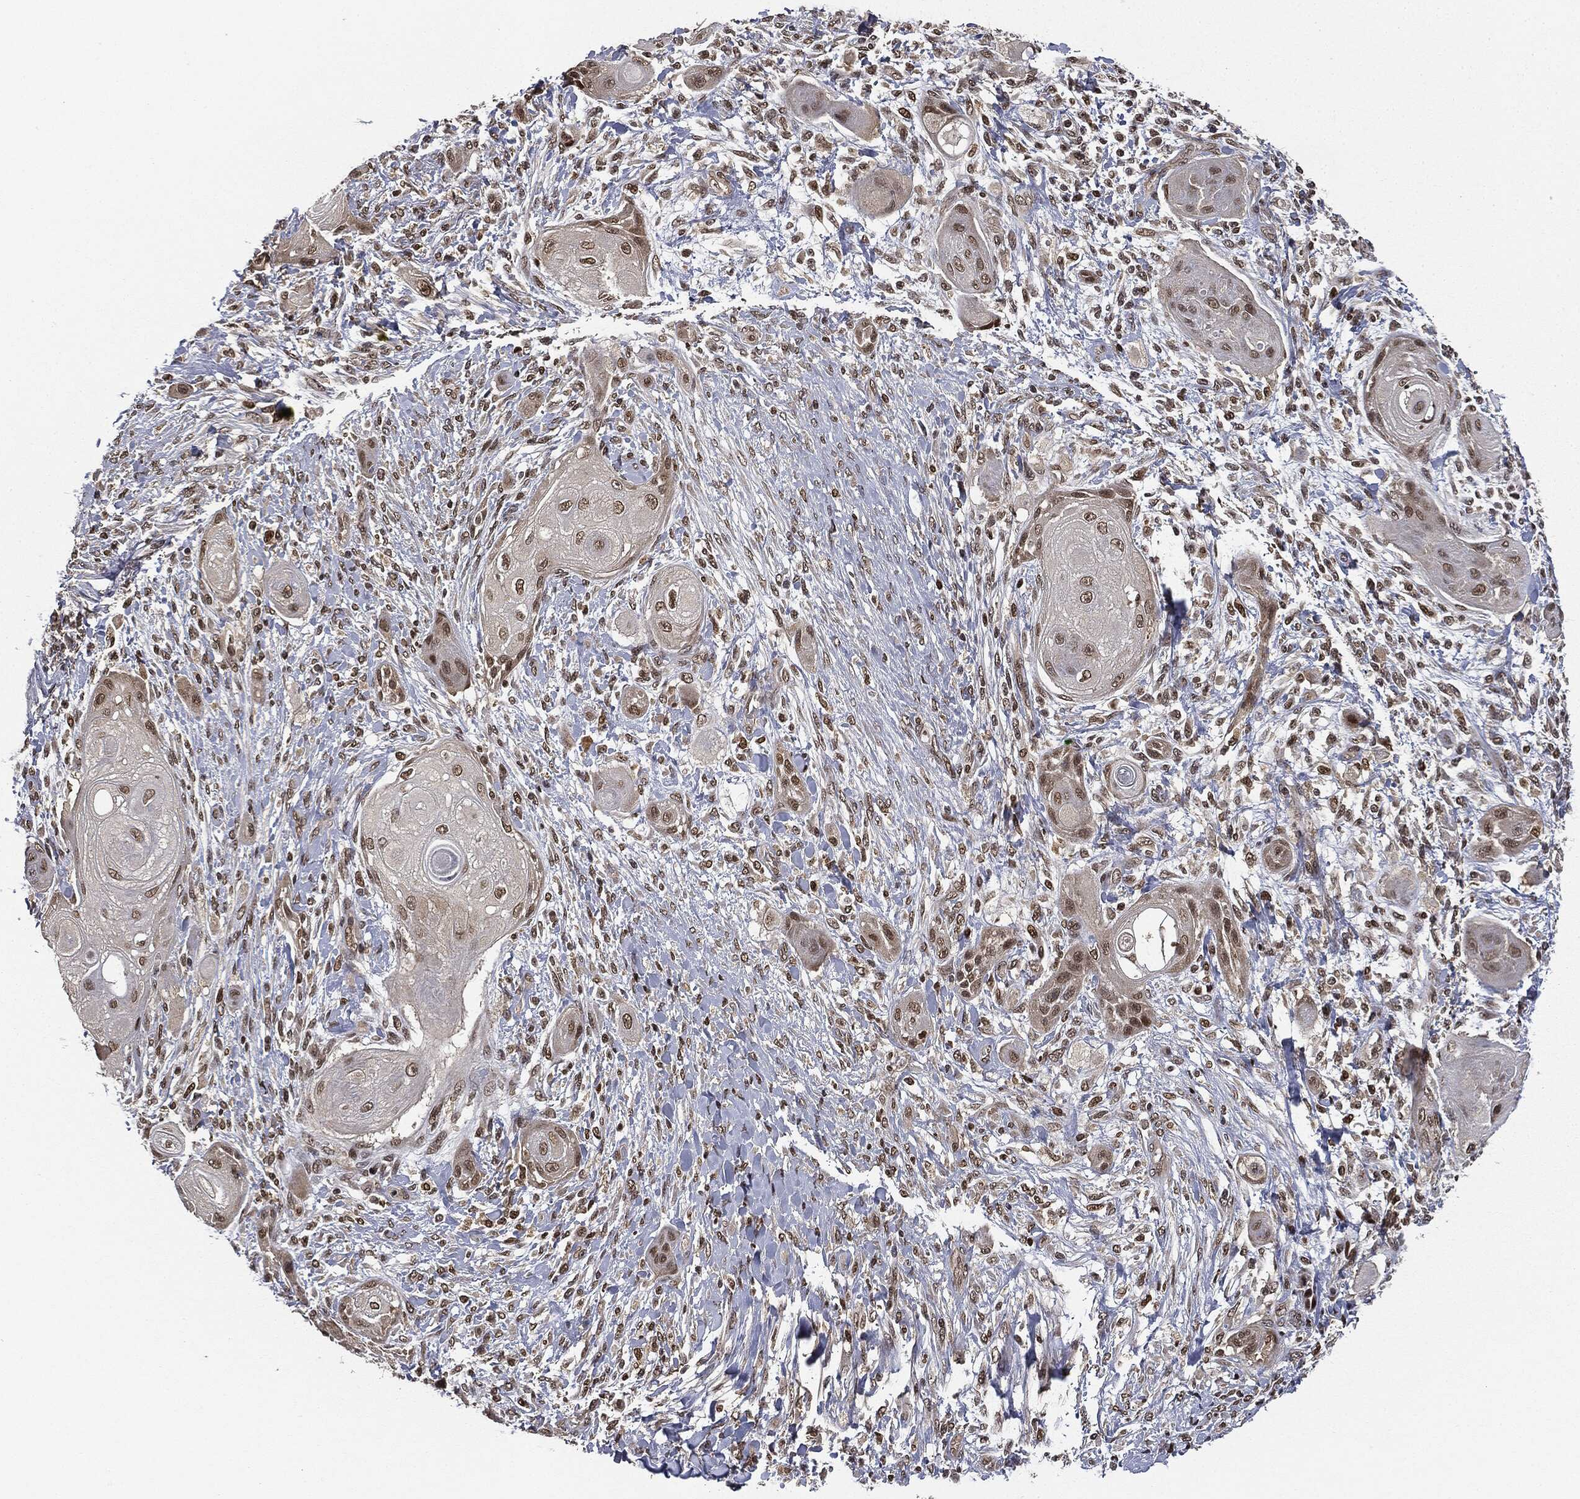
{"staining": {"intensity": "moderate", "quantity": "25%-75%", "location": "nuclear"}, "tissue": "skin cancer", "cell_type": "Tumor cells", "image_type": "cancer", "snomed": [{"axis": "morphology", "description": "Squamous cell carcinoma, NOS"}, {"axis": "topography", "description": "Skin"}], "caption": "Skin cancer (squamous cell carcinoma) stained with immunohistochemistry (IHC) reveals moderate nuclear expression in about 25%-75% of tumor cells. The staining is performed using DAB brown chromogen to label protein expression. The nuclei are counter-stained blue using hematoxylin.", "gene": "TBC1D22A", "patient": {"sex": "male", "age": 62}}